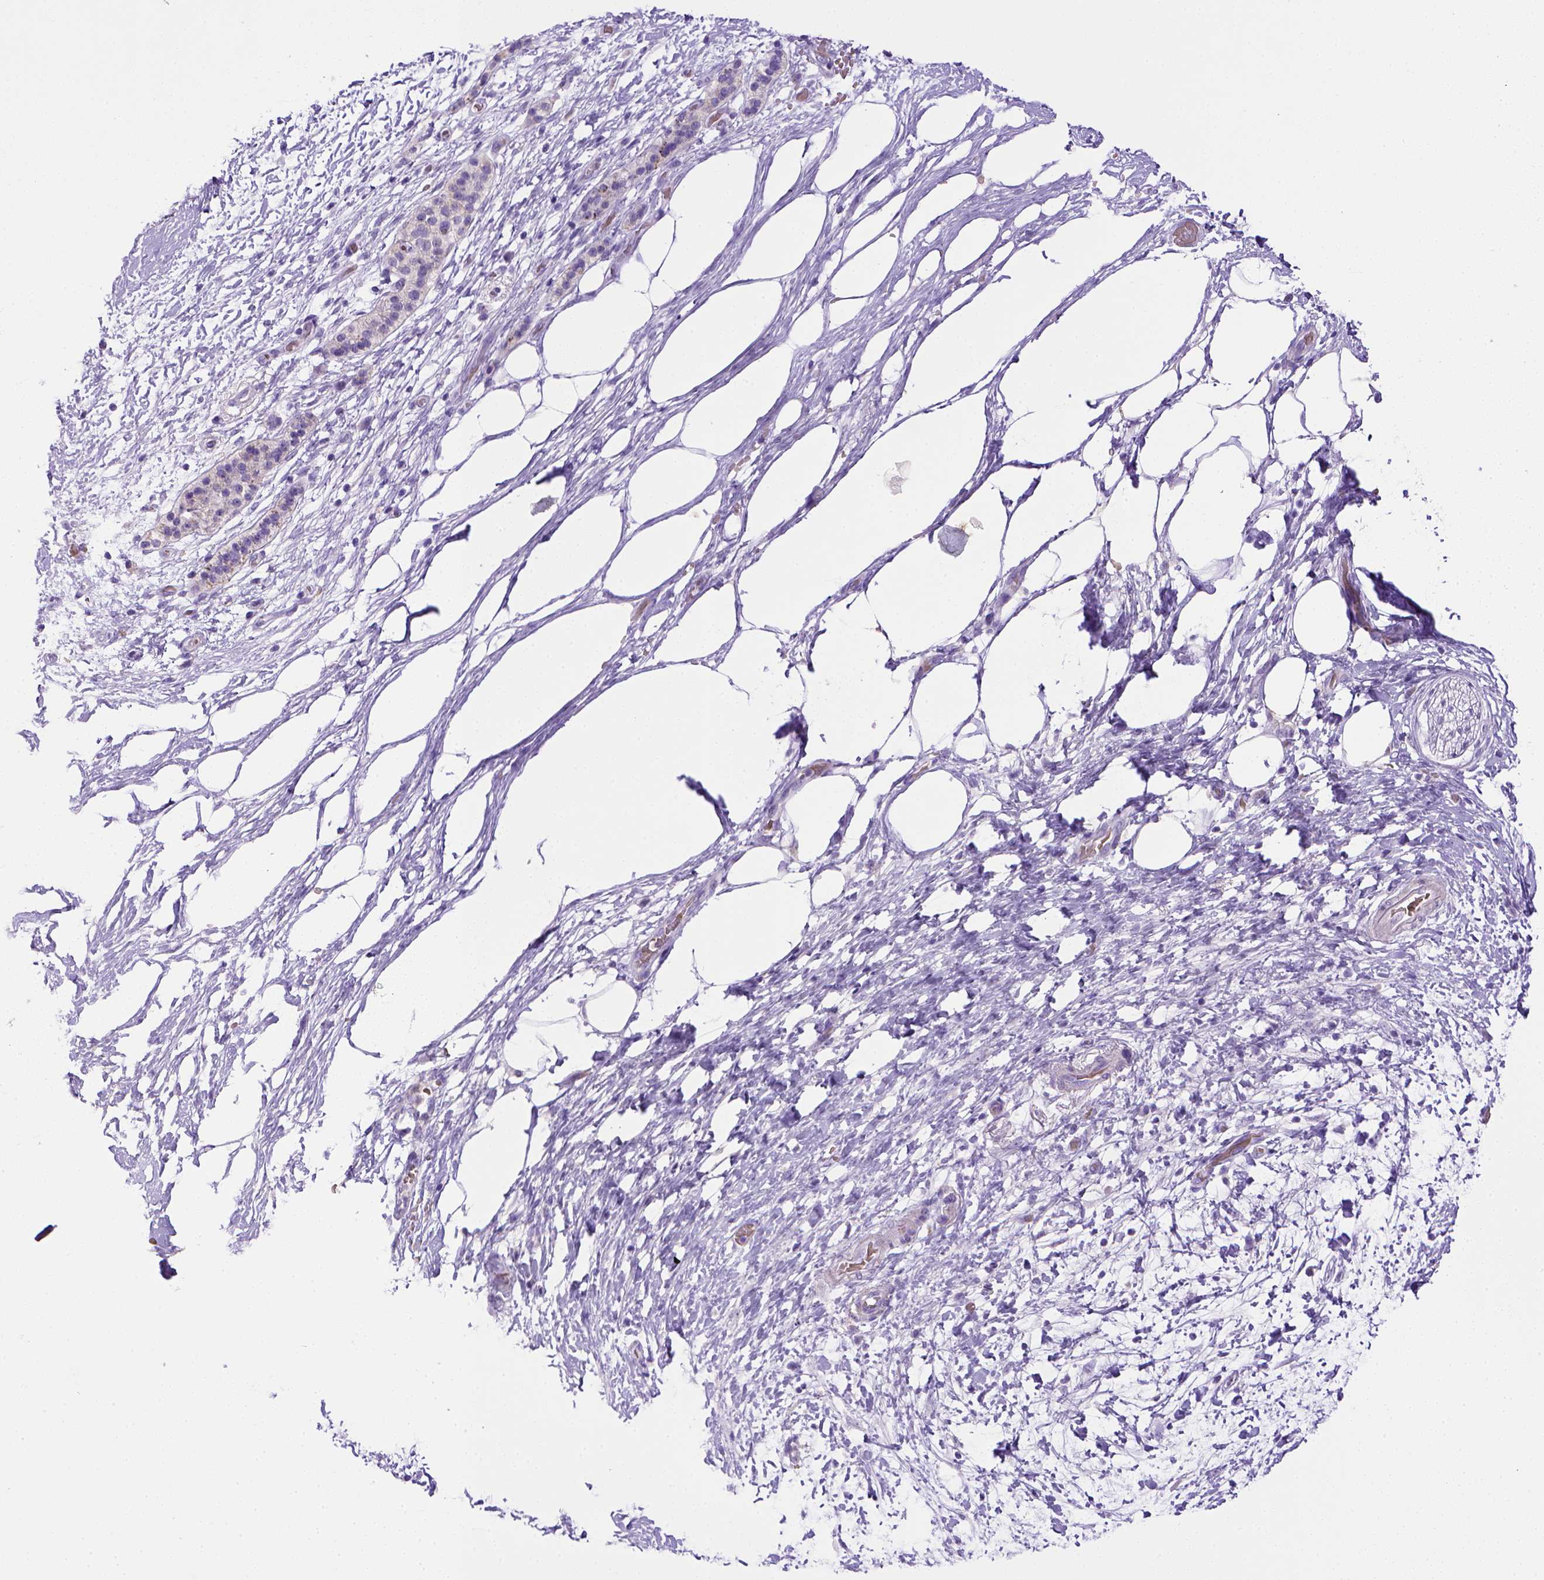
{"staining": {"intensity": "negative", "quantity": "none", "location": "none"}, "tissue": "pancreatic cancer", "cell_type": "Tumor cells", "image_type": "cancer", "snomed": [{"axis": "morphology", "description": "Adenocarcinoma, NOS"}, {"axis": "topography", "description": "Pancreas"}], "caption": "Tumor cells are negative for protein expression in human adenocarcinoma (pancreatic).", "gene": "BAAT", "patient": {"sex": "female", "age": 72}}